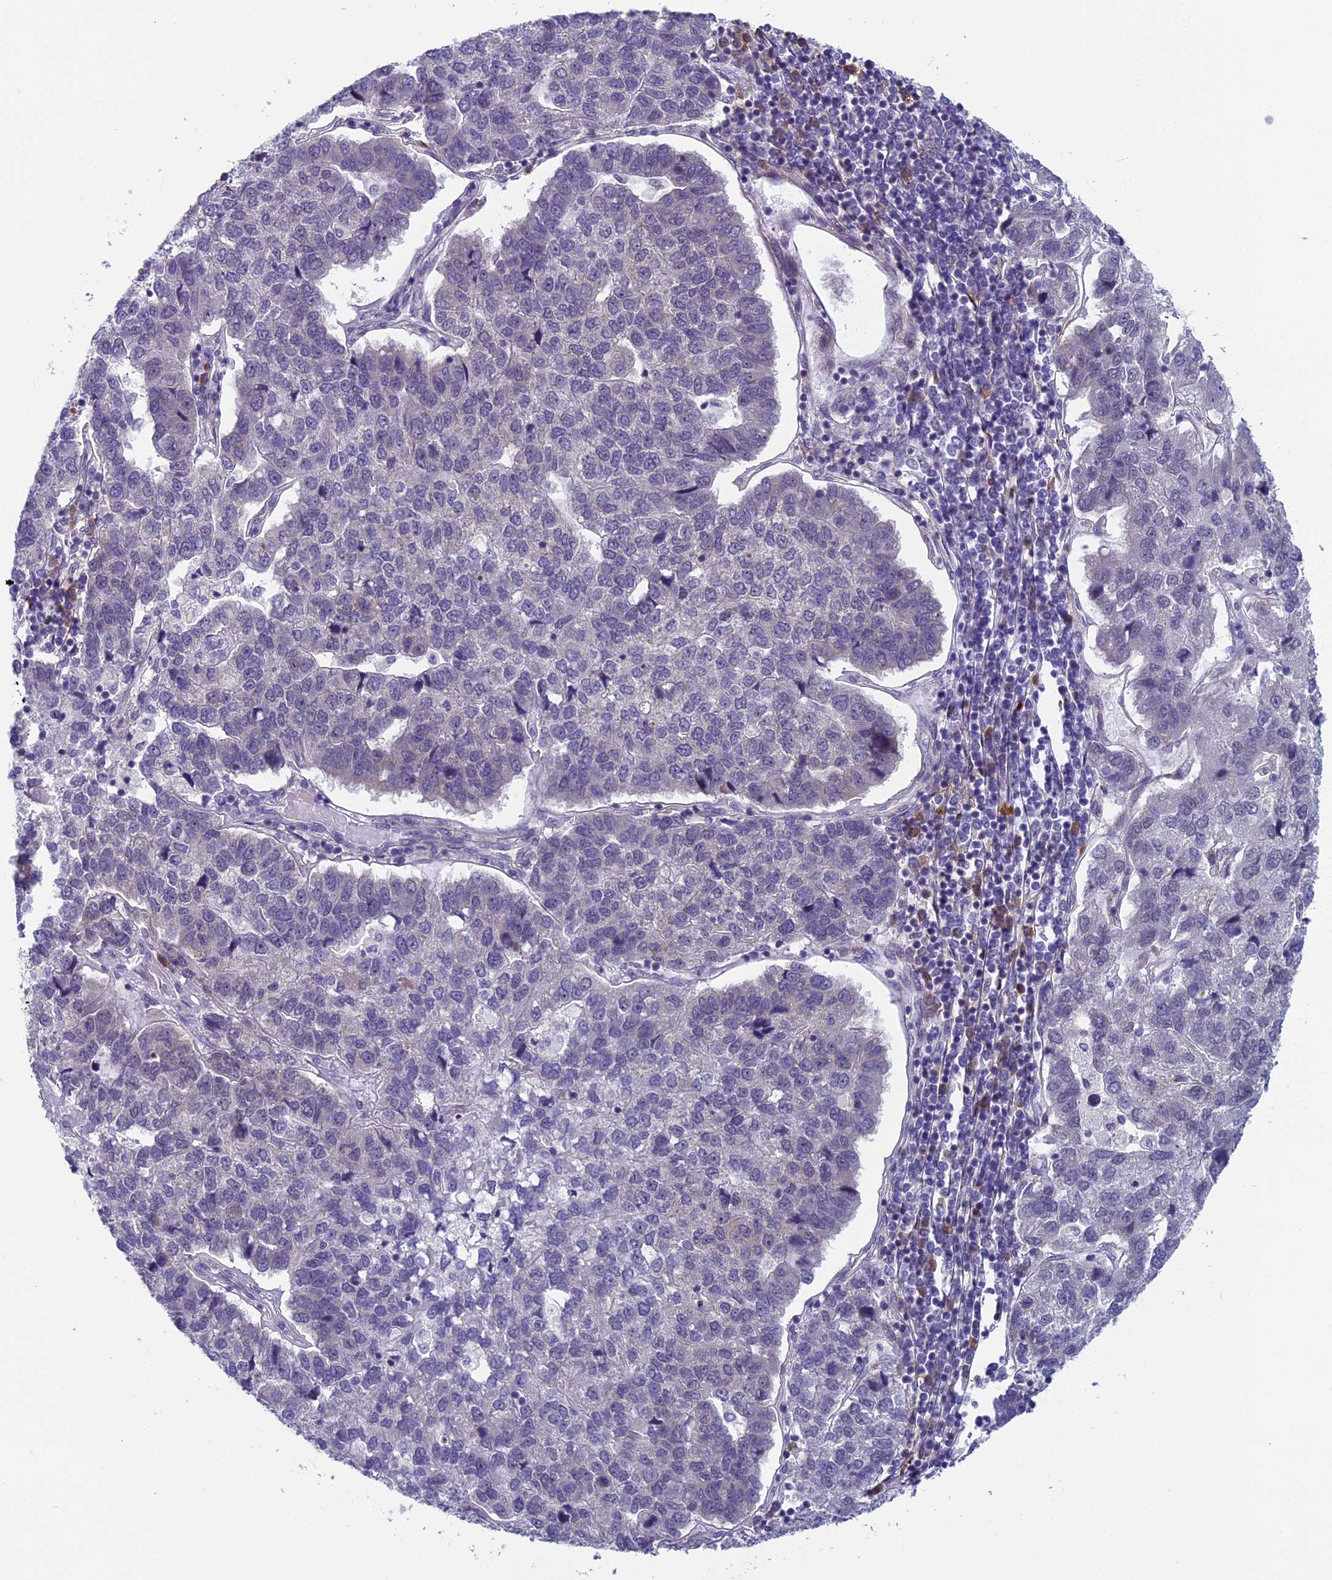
{"staining": {"intensity": "negative", "quantity": "none", "location": "none"}, "tissue": "pancreatic cancer", "cell_type": "Tumor cells", "image_type": "cancer", "snomed": [{"axis": "morphology", "description": "Adenocarcinoma, NOS"}, {"axis": "topography", "description": "Pancreas"}], "caption": "Histopathology image shows no significant protein staining in tumor cells of adenocarcinoma (pancreatic).", "gene": "CNEP1R1", "patient": {"sex": "female", "age": 61}}